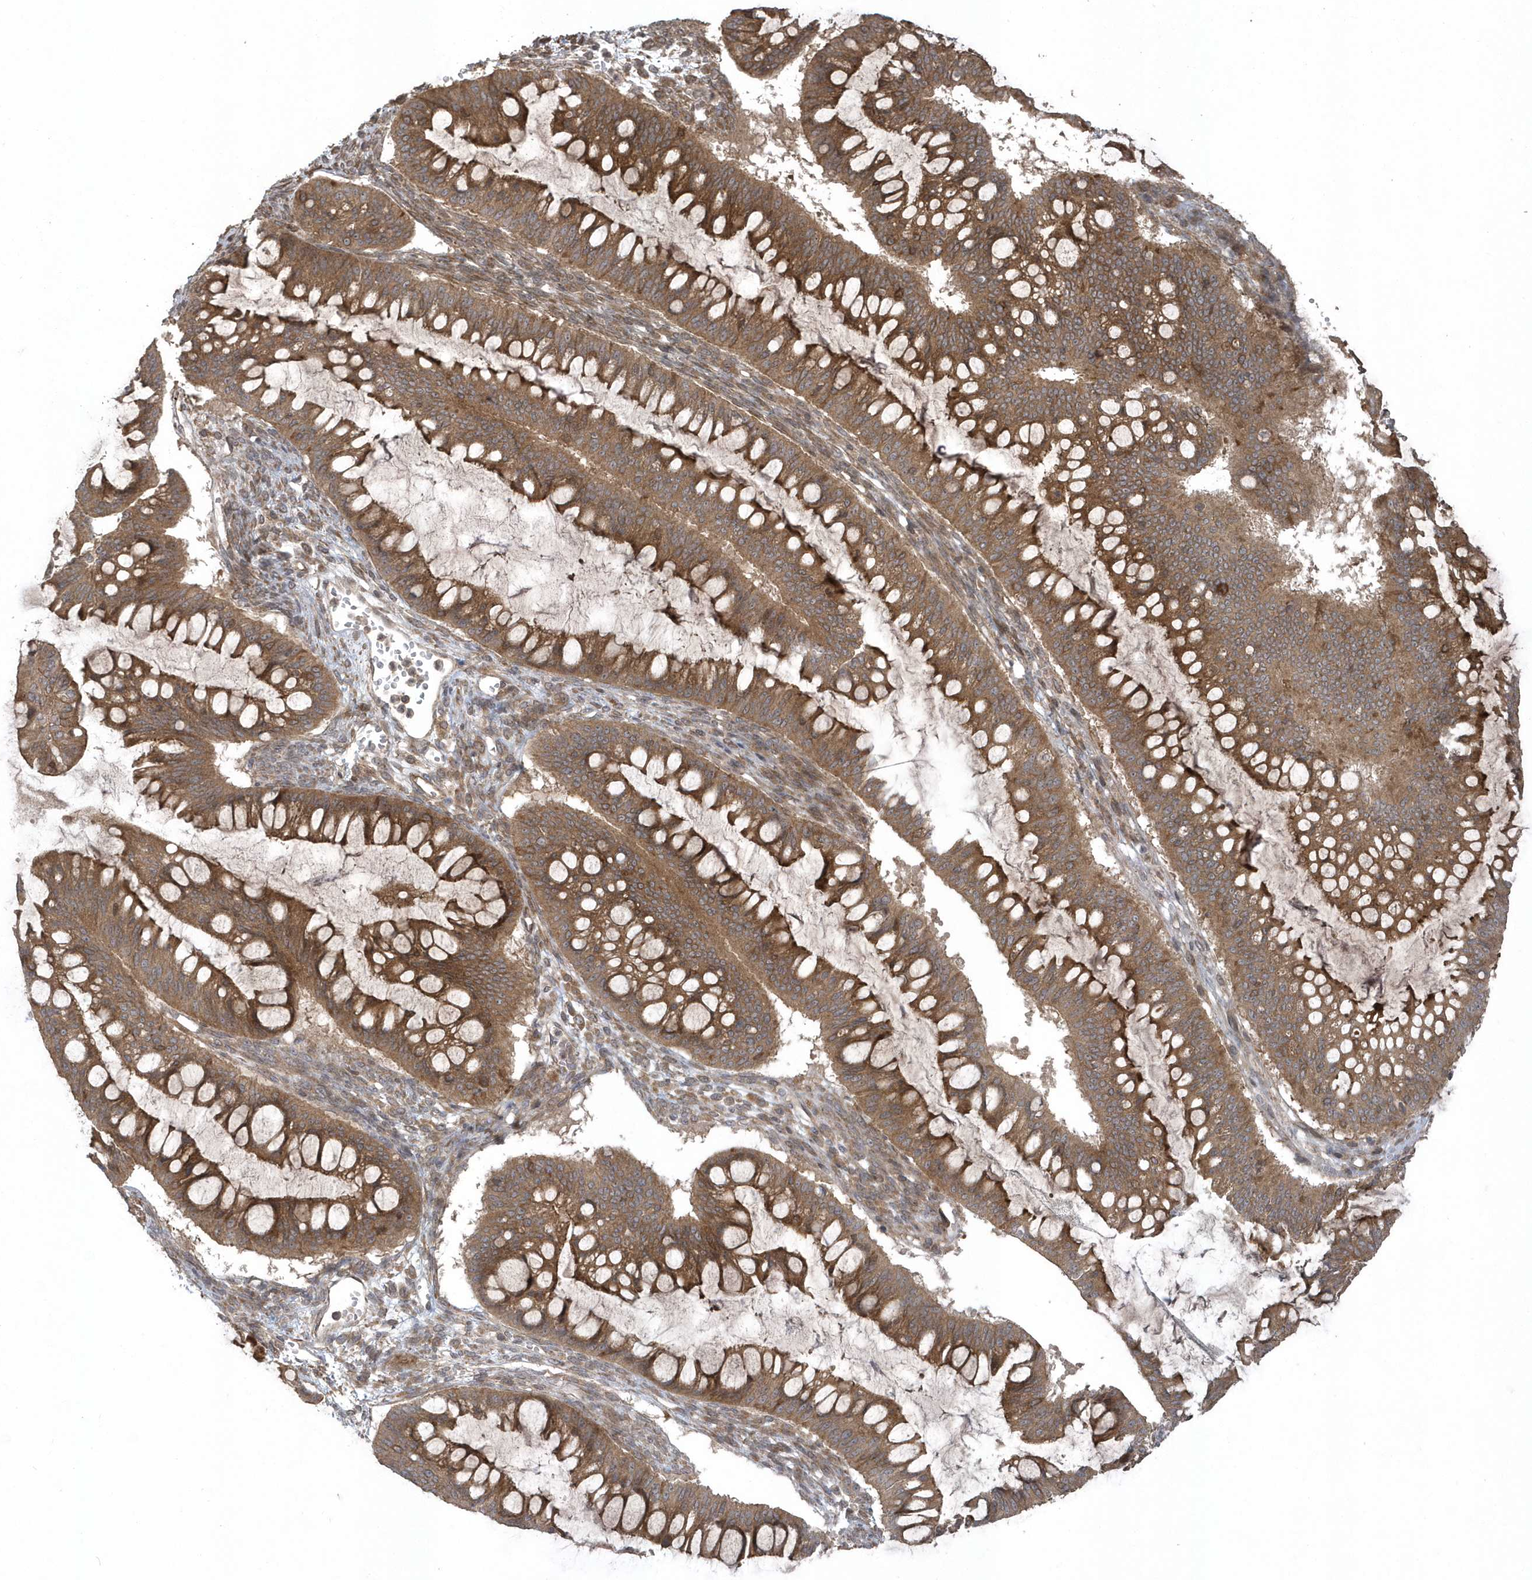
{"staining": {"intensity": "moderate", "quantity": ">75%", "location": "cytoplasmic/membranous"}, "tissue": "ovarian cancer", "cell_type": "Tumor cells", "image_type": "cancer", "snomed": [{"axis": "morphology", "description": "Cystadenocarcinoma, mucinous, NOS"}, {"axis": "topography", "description": "Ovary"}], "caption": "Moderate cytoplasmic/membranous protein staining is seen in approximately >75% of tumor cells in ovarian cancer.", "gene": "HERPUD1", "patient": {"sex": "female", "age": 73}}